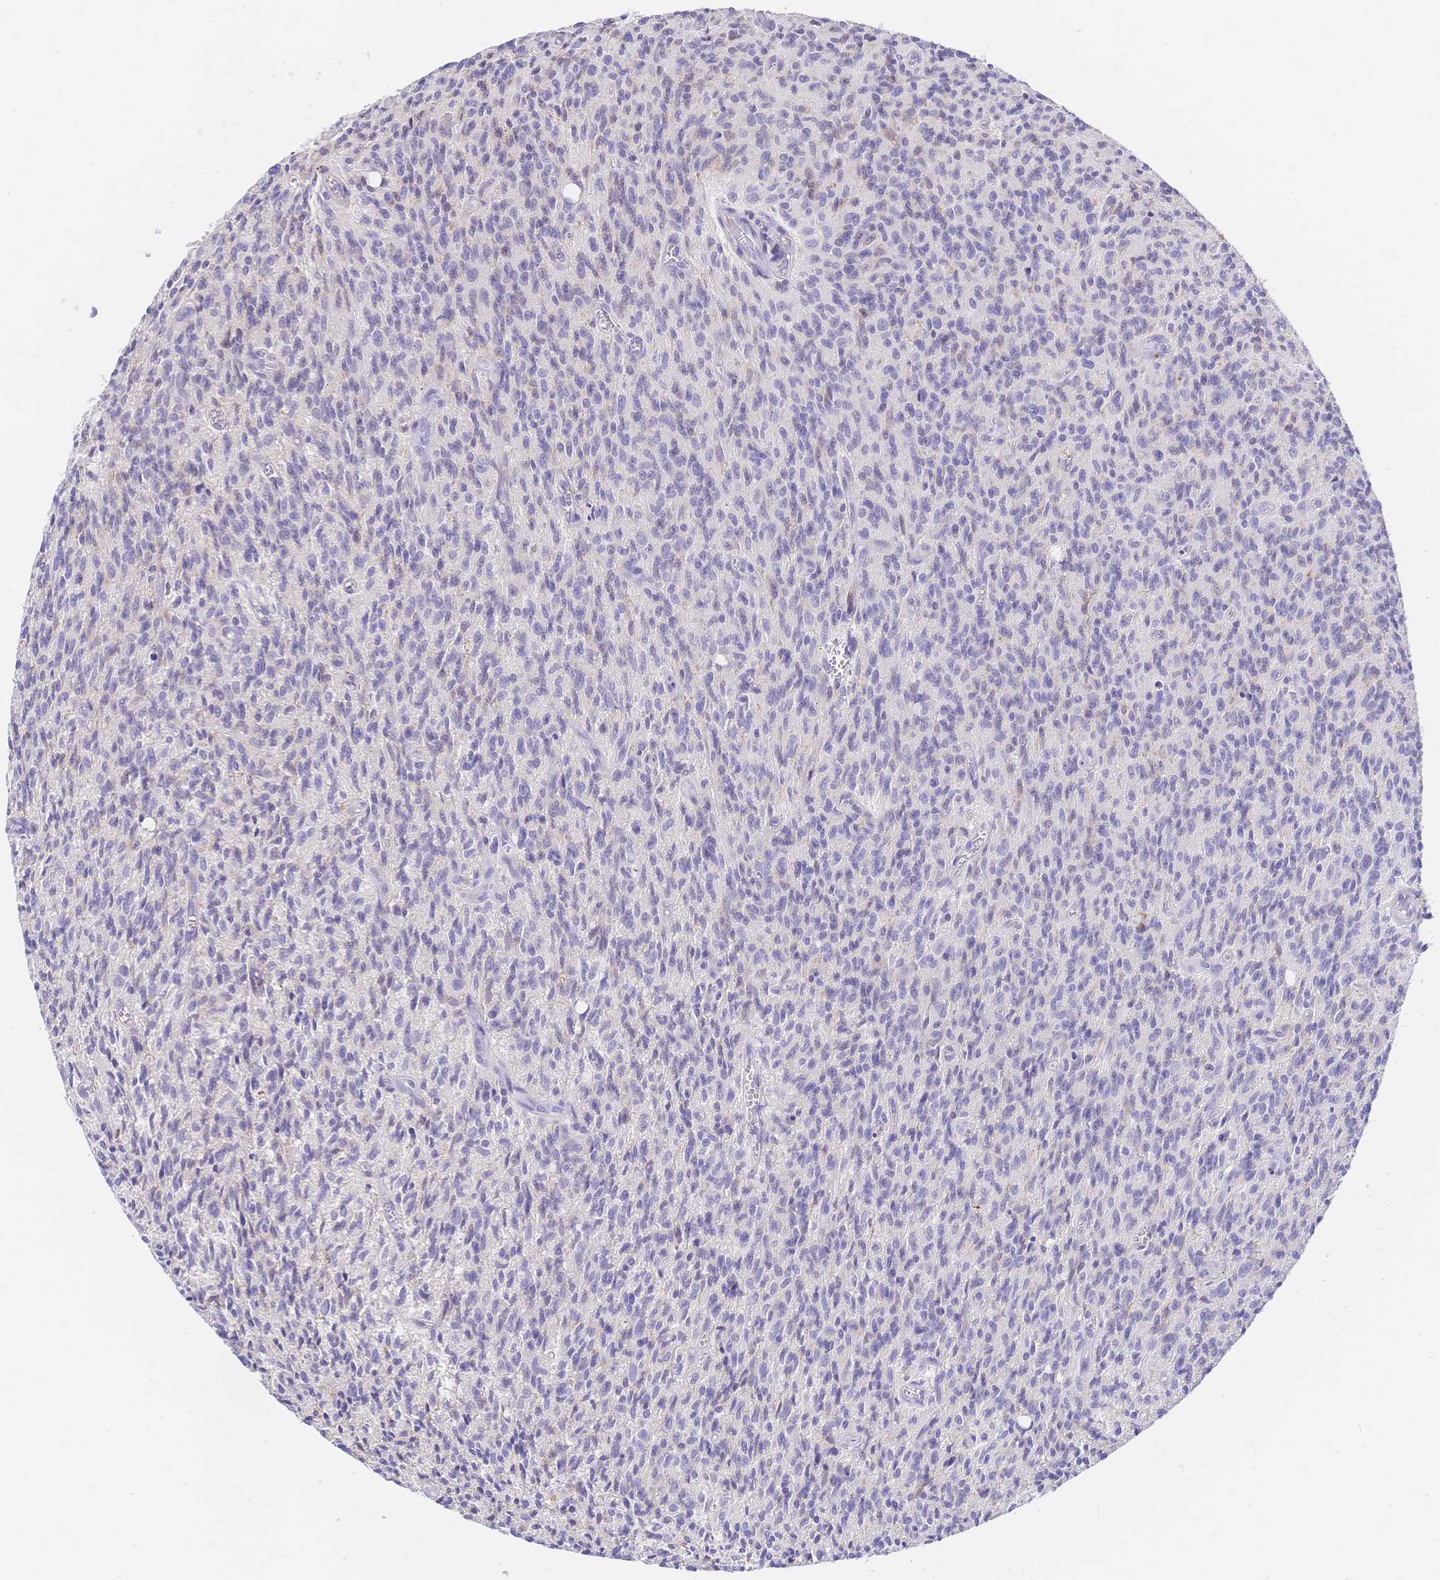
{"staining": {"intensity": "negative", "quantity": "none", "location": "none"}, "tissue": "glioma", "cell_type": "Tumor cells", "image_type": "cancer", "snomed": [{"axis": "morphology", "description": "Glioma, malignant, Low grade"}, {"axis": "topography", "description": "Brain"}], "caption": "Human low-grade glioma (malignant) stained for a protein using immunohistochemistry (IHC) demonstrates no expression in tumor cells.", "gene": "CLEC18B", "patient": {"sex": "male", "age": 64}}